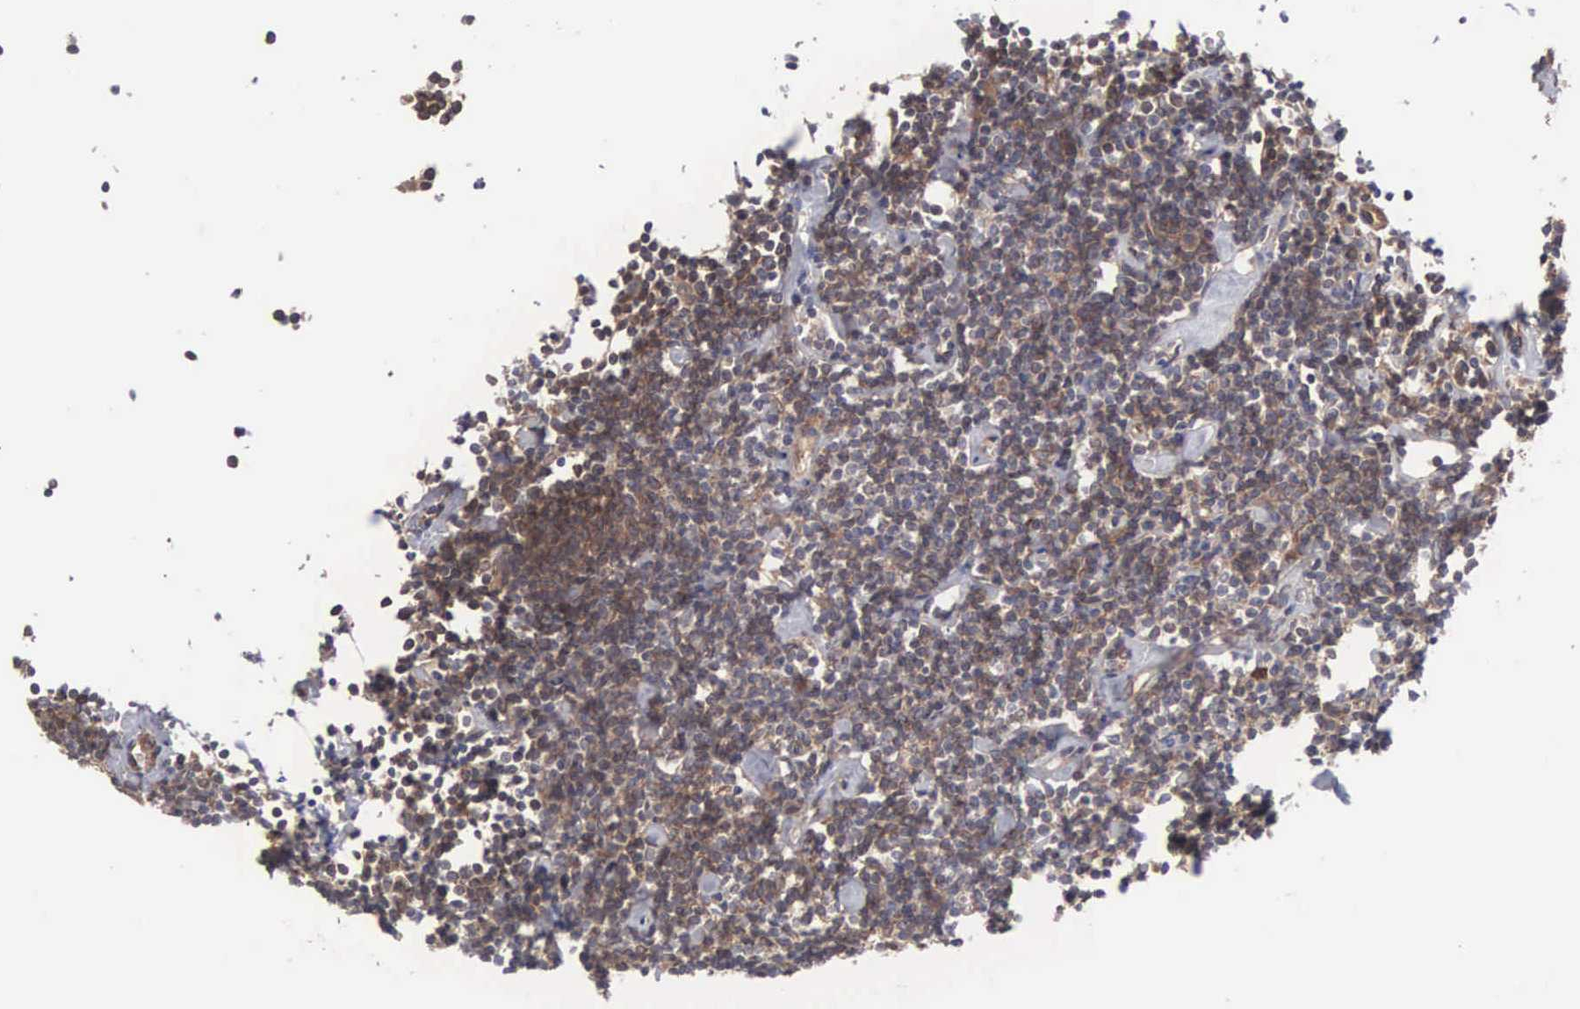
{"staining": {"intensity": "weak", "quantity": ">75%", "location": "cytoplasmic/membranous"}, "tissue": "lymphoma", "cell_type": "Tumor cells", "image_type": "cancer", "snomed": [{"axis": "morphology", "description": "Malignant lymphoma, non-Hodgkin's type, Low grade"}, {"axis": "topography", "description": "Lymph node"}], "caption": "Lymphoma stained for a protein (brown) reveals weak cytoplasmic/membranous positive positivity in about >75% of tumor cells.", "gene": "INF2", "patient": {"sex": "male", "age": 65}}